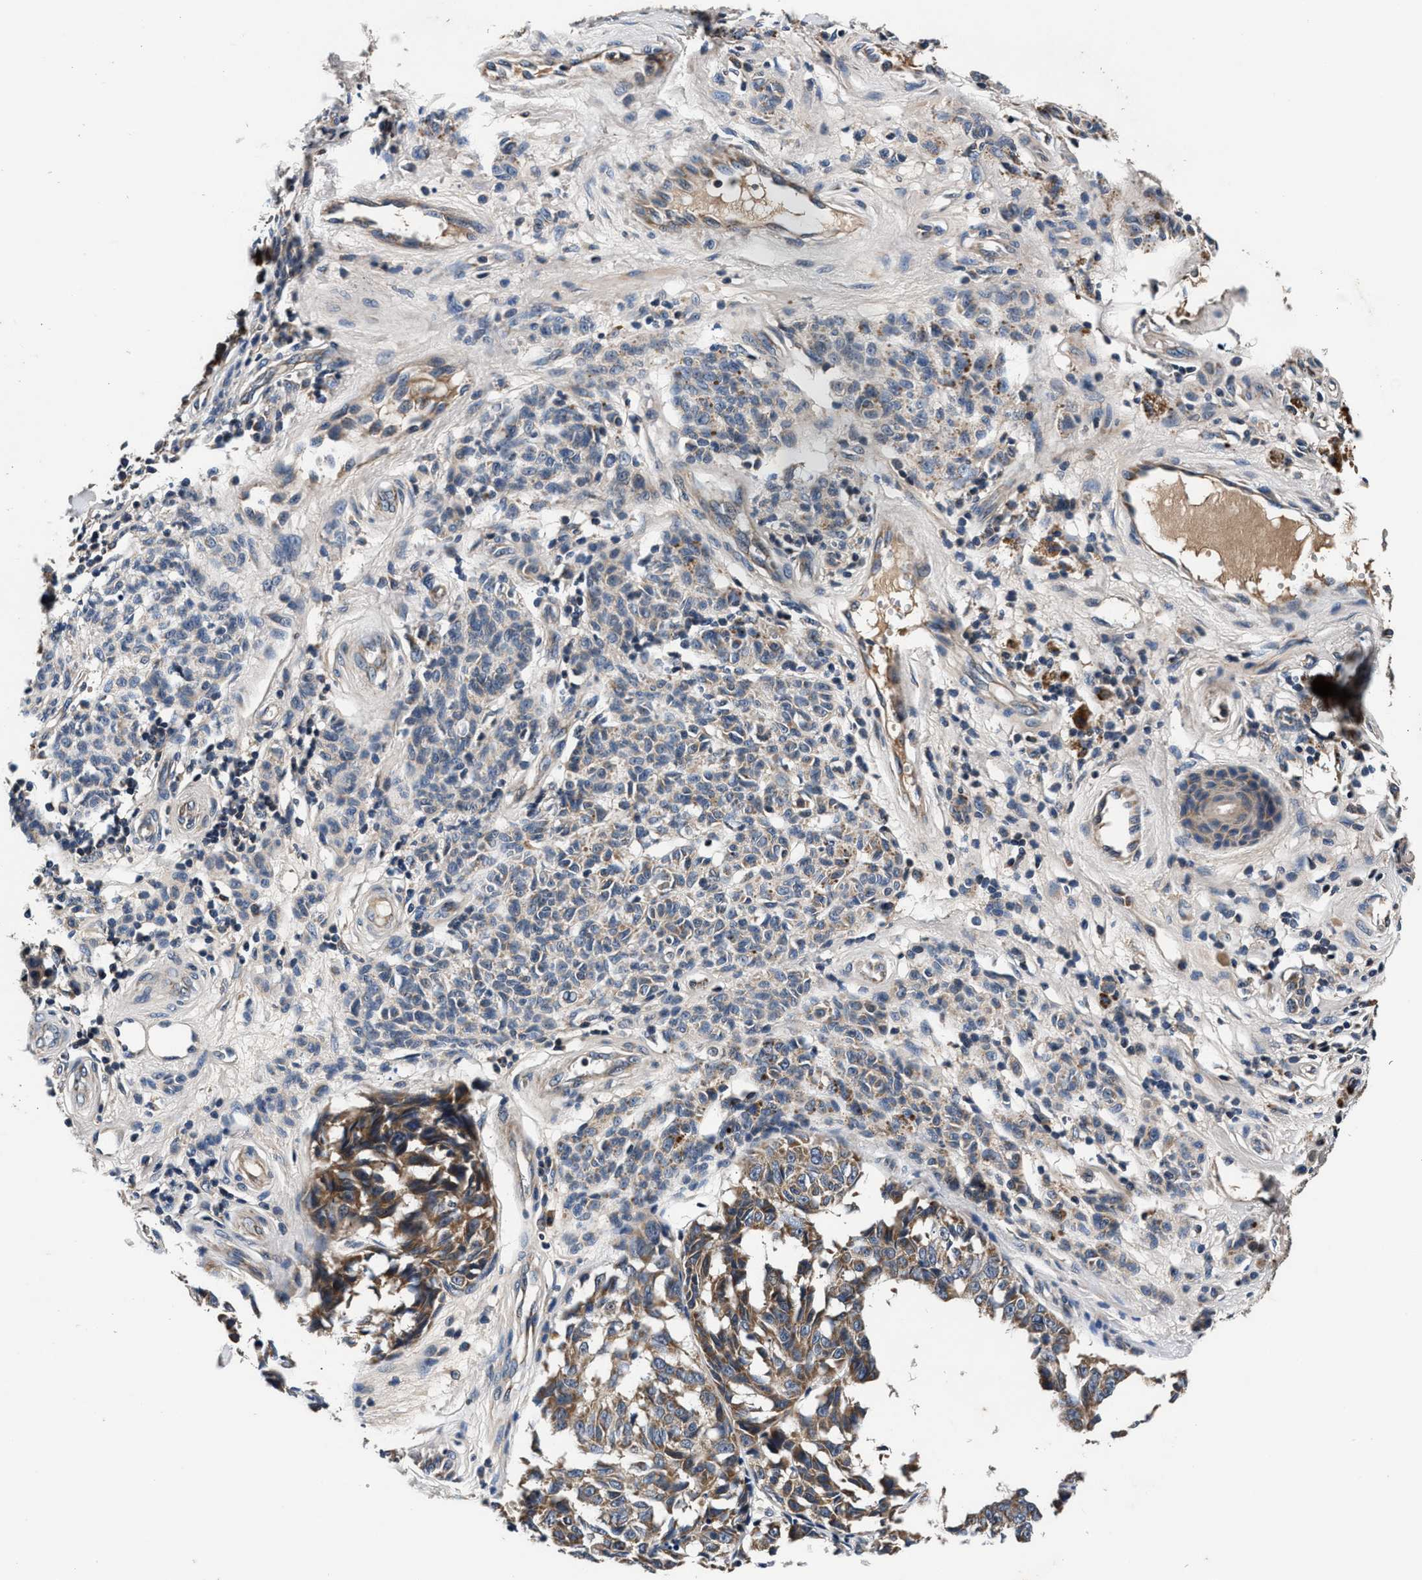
{"staining": {"intensity": "moderate", "quantity": "25%-75%", "location": "cytoplasmic/membranous"}, "tissue": "melanoma", "cell_type": "Tumor cells", "image_type": "cancer", "snomed": [{"axis": "morphology", "description": "Malignant melanoma, NOS"}, {"axis": "topography", "description": "Skin"}], "caption": "A high-resolution histopathology image shows immunohistochemistry (IHC) staining of malignant melanoma, which exhibits moderate cytoplasmic/membranous positivity in about 25%-75% of tumor cells.", "gene": "IMMT", "patient": {"sex": "female", "age": 64}}